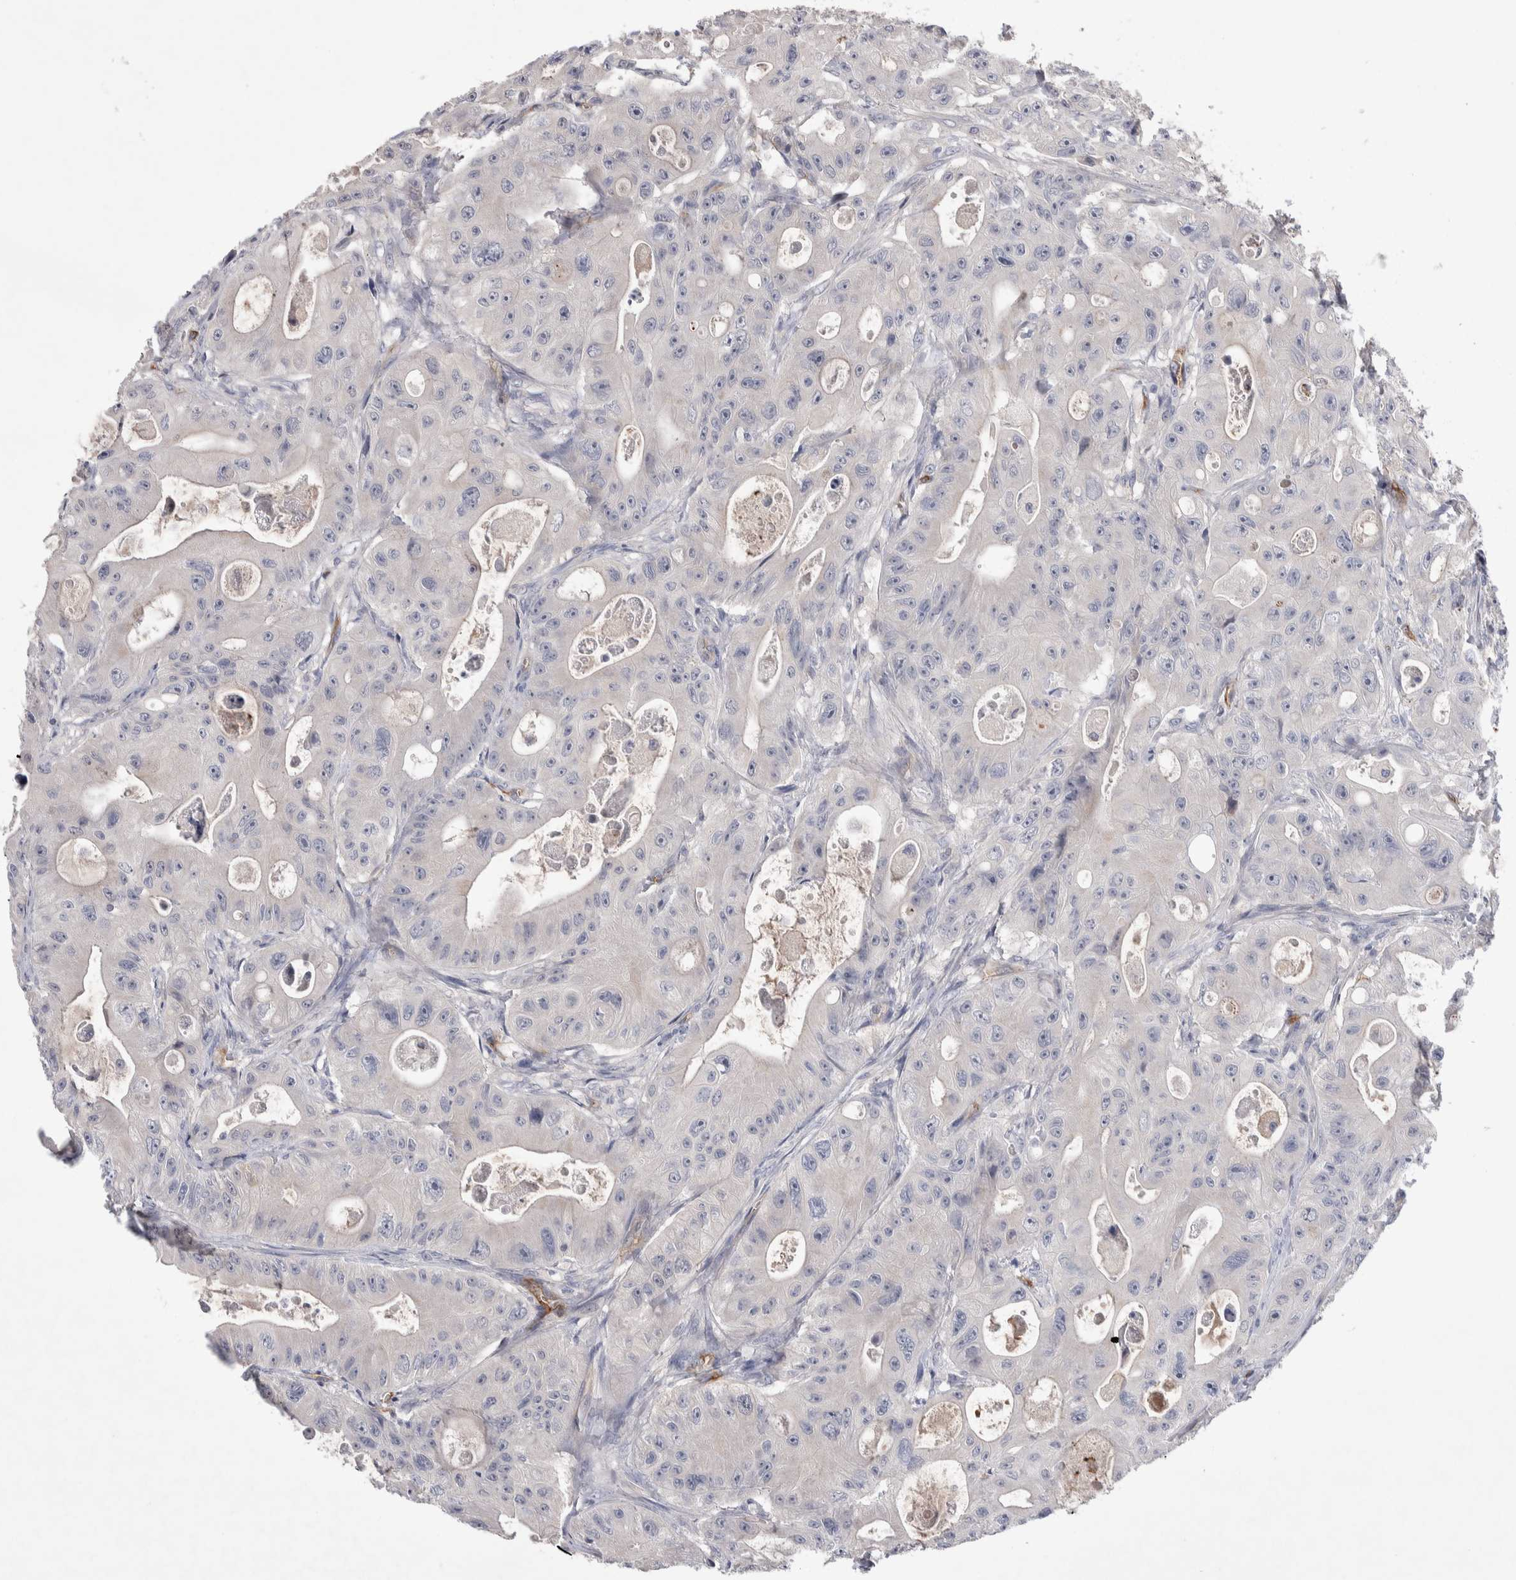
{"staining": {"intensity": "negative", "quantity": "none", "location": "none"}, "tissue": "colorectal cancer", "cell_type": "Tumor cells", "image_type": "cancer", "snomed": [{"axis": "morphology", "description": "Adenocarcinoma, NOS"}, {"axis": "topography", "description": "Colon"}], "caption": "This is an IHC image of colorectal adenocarcinoma. There is no expression in tumor cells.", "gene": "CEP131", "patient": {"sex": "female", "age": 46}}